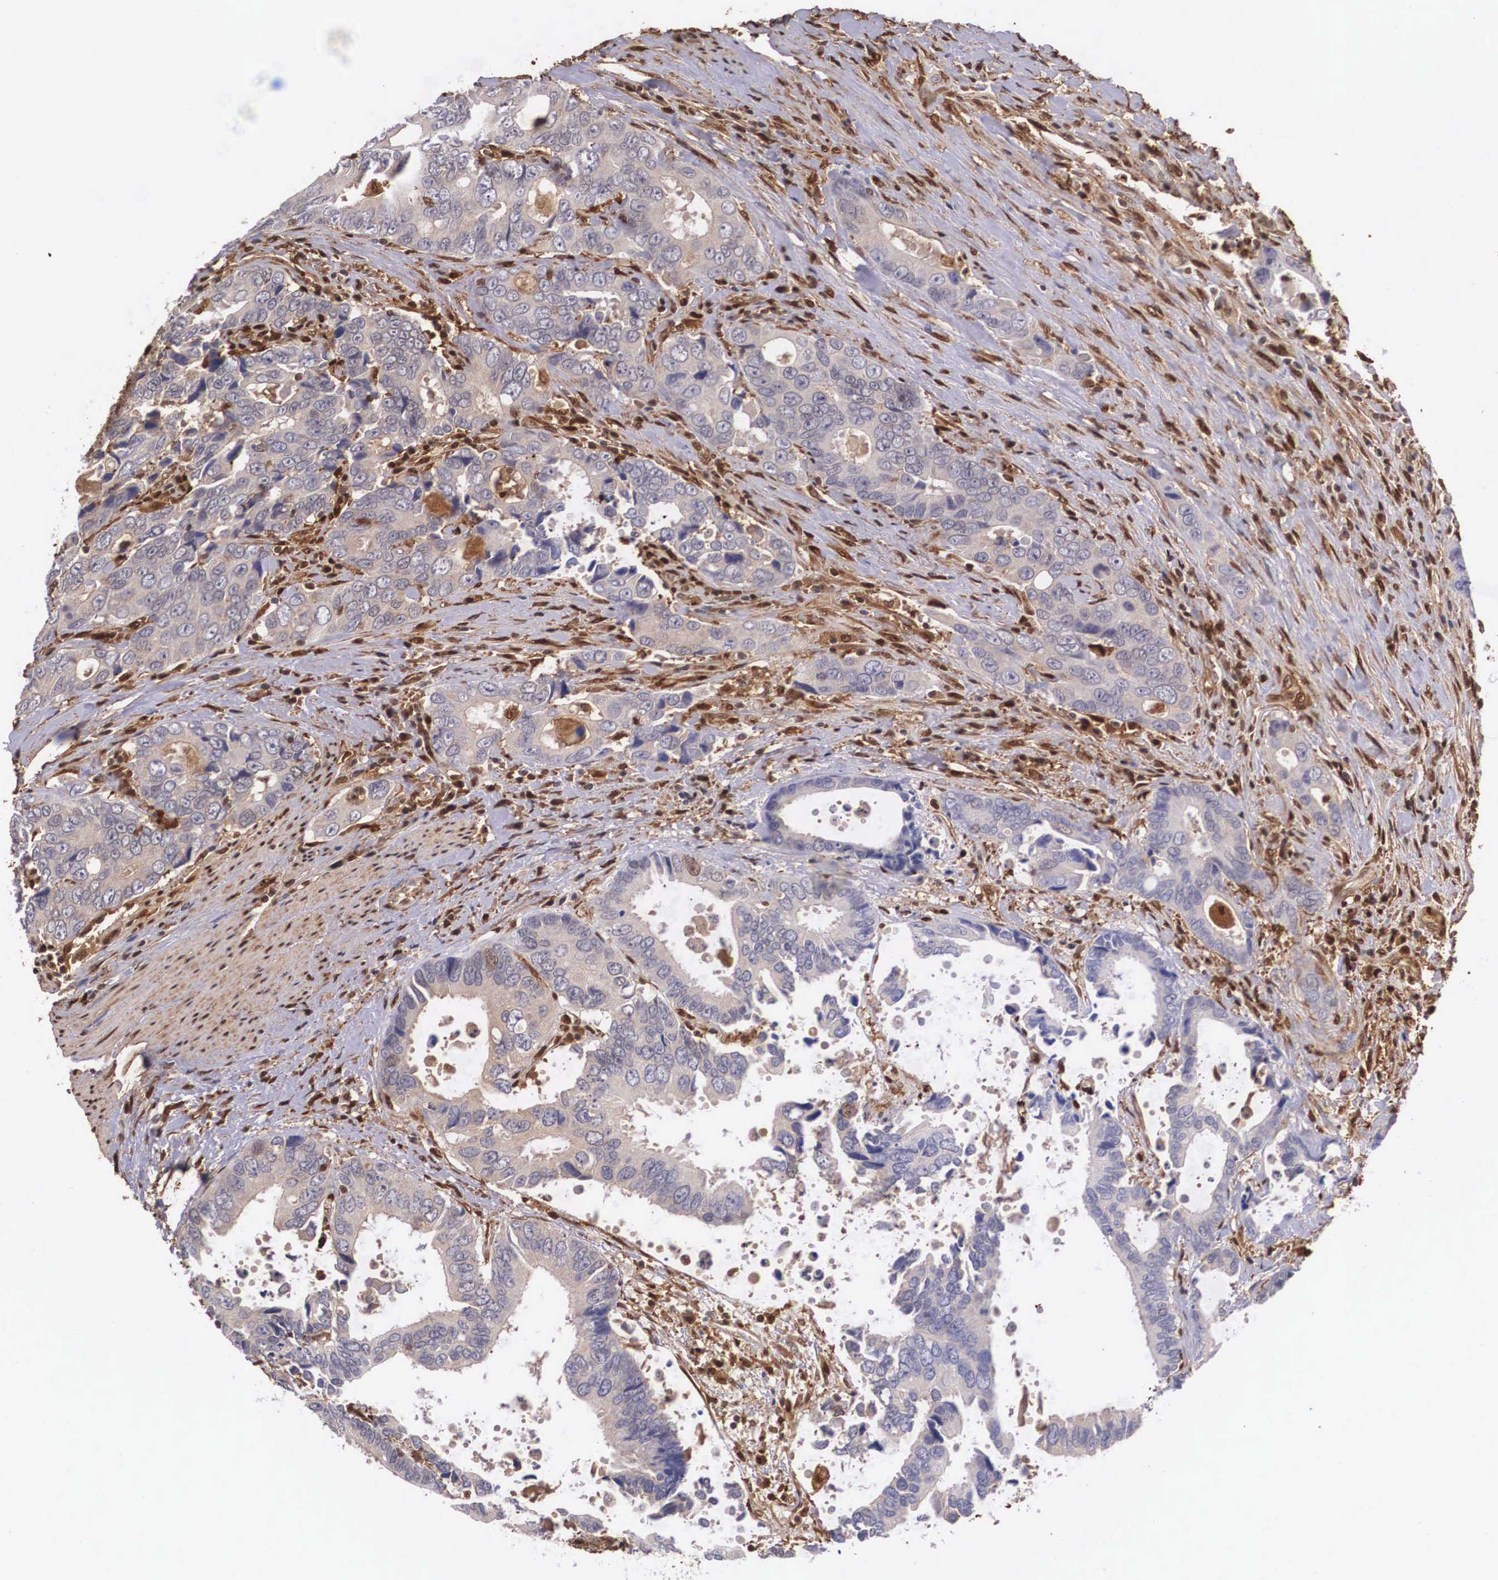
{"staining": {"intensity": "weak", "quantity": "25%-75%", "location": "cytoplasmic/membranous"}, "tissue": "colorectal cancer", "cell_type": "Tumor cells", "image_type": "cancer", "snomed": [{"axis": "morphology", "description": "Adenocarcinoma, NOS"}, {"axis": "topography", "description": "Rectum"}], "caption": "Colorectal cancer was stained to show a protein in brown. There is low levels of weak cytoplasmic/membranous positivity in about 25%-75% of tumor cells.", "gene": "LGALS1", "patient": {"sex": "female", "age": 67}}